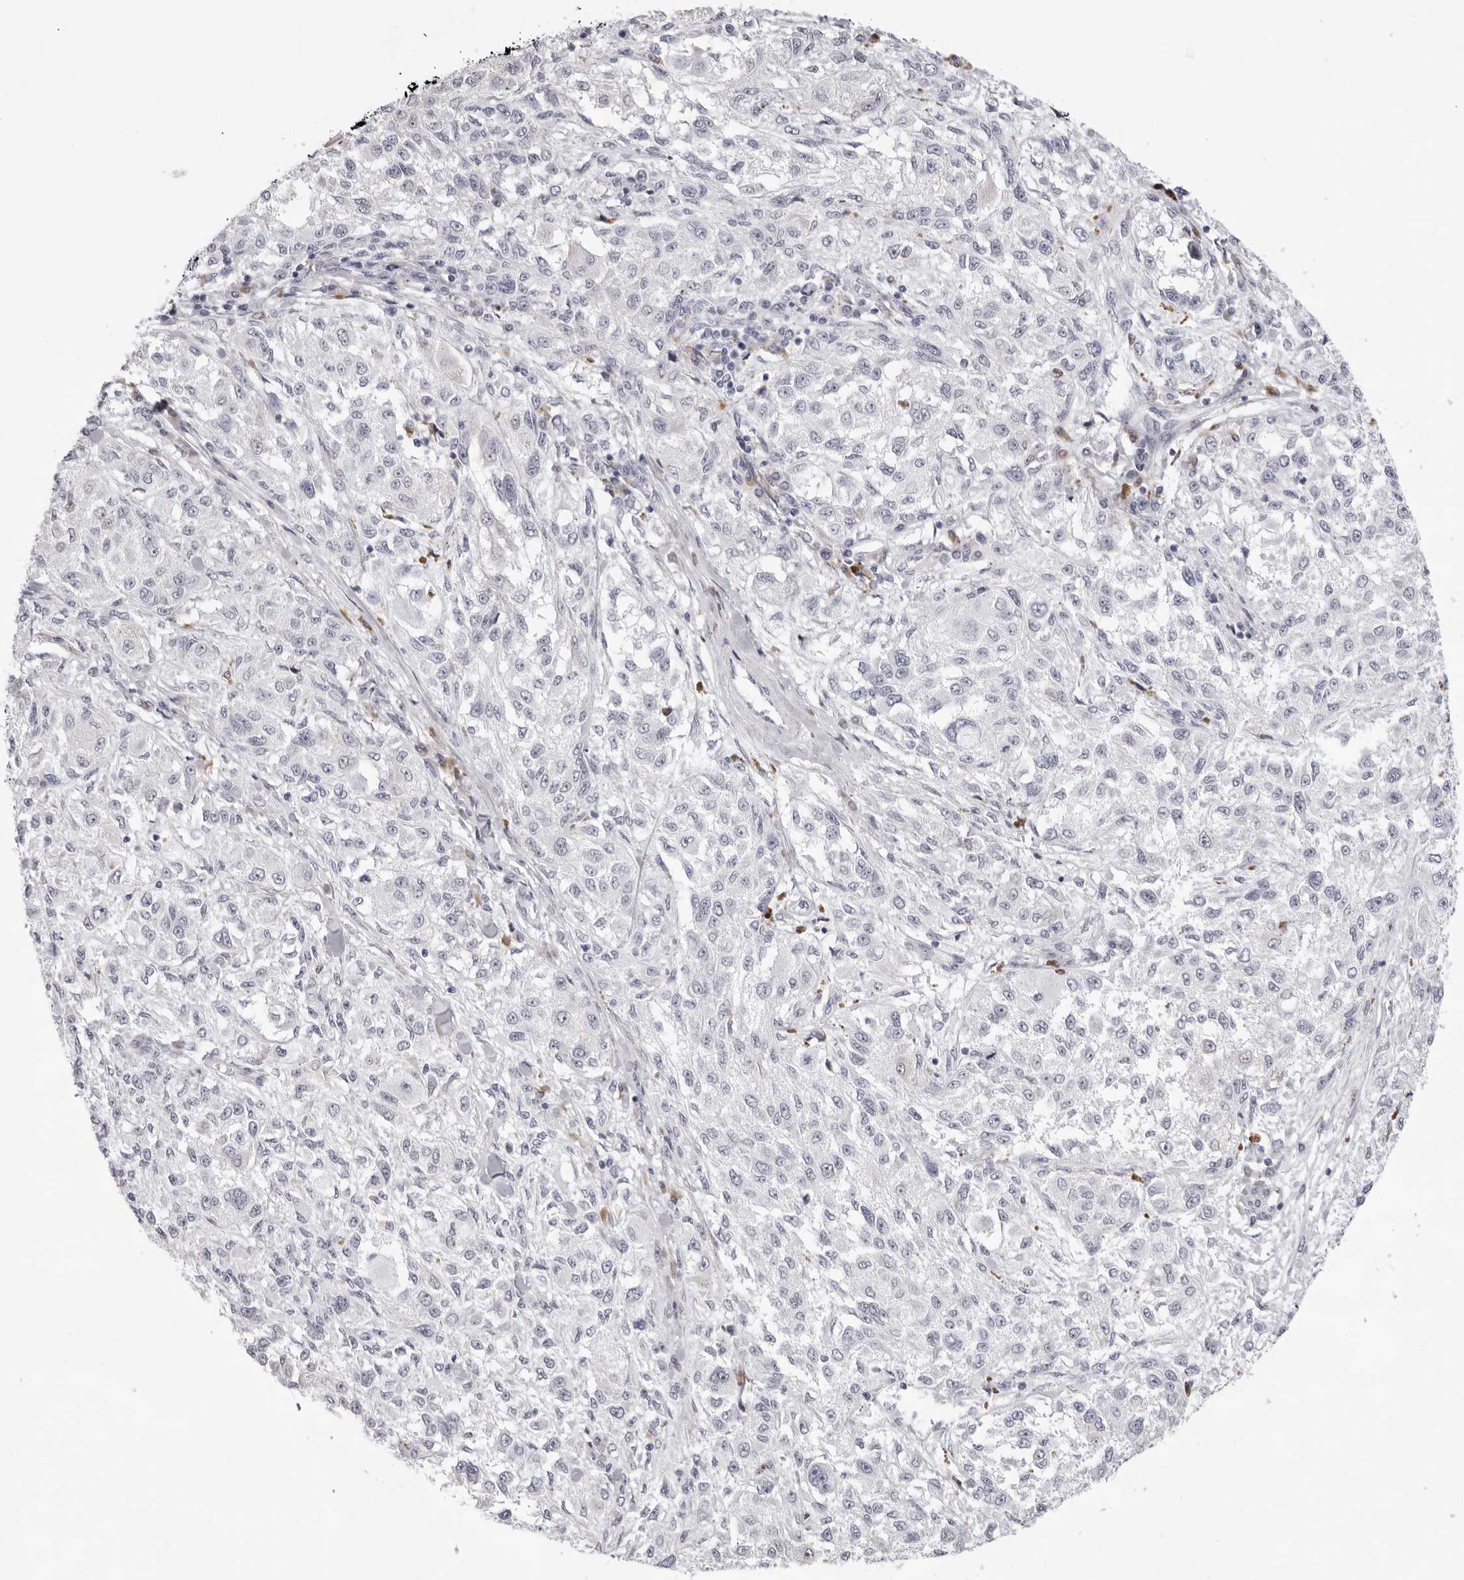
{"staining": {"intensity": "negative", "quantity": "none", "location": "none"}, "tissue": "melanoma", "cell_type": "Tumor cells", "image_type": "cancer", "snomed": [{"axis": "morphology", "description": "Necrosis, NOS"}, {"axis": "morphology", "description": "Malignant melanoma, NOS"}, {"axis": "topography", "description": "Skin"}], "caption": "The image shows no significant positivity in tumor cells of malignant melanoma.", "gene": "SMIM2", "patient": {"sex": "female", "age": 87}}